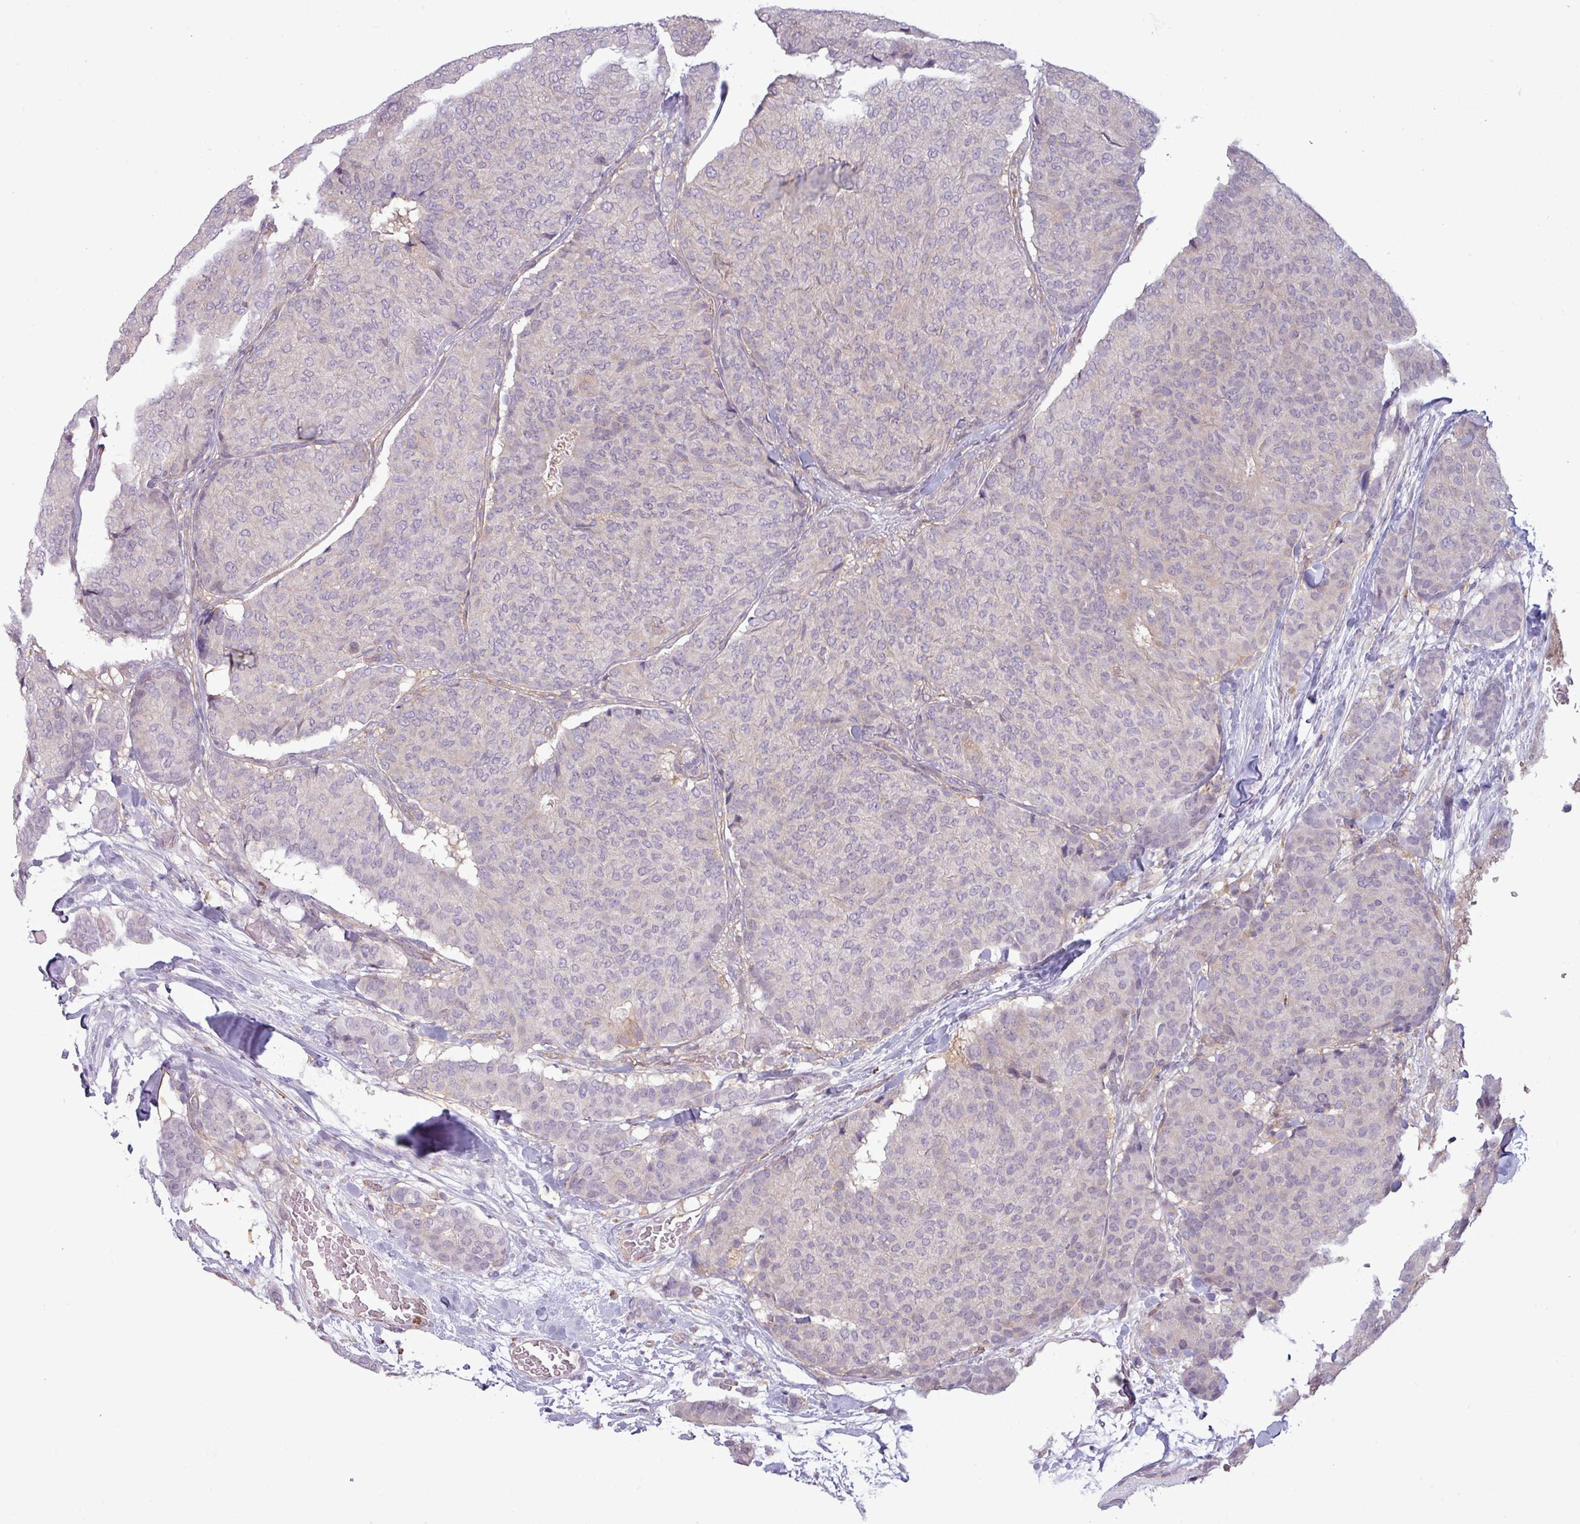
{"staining": {"intensity": "negative", "quantity": "none", "location": "none"}, "tissue": "breast cancer", "cell_type": "Tumor cells", "image_type": "cancer", "snomed": [{"axis": "morphology", "description": "Duct carcinoma"}, {"axis": "topography", "description": "Breast"}], "caption": "This is an immunohistochemistry micrograph of breast intraductal carcinoma. There is no expression in tumor cells.", "gene": "CCDC144A", "patient": {"sex": "female", "age": 75}}